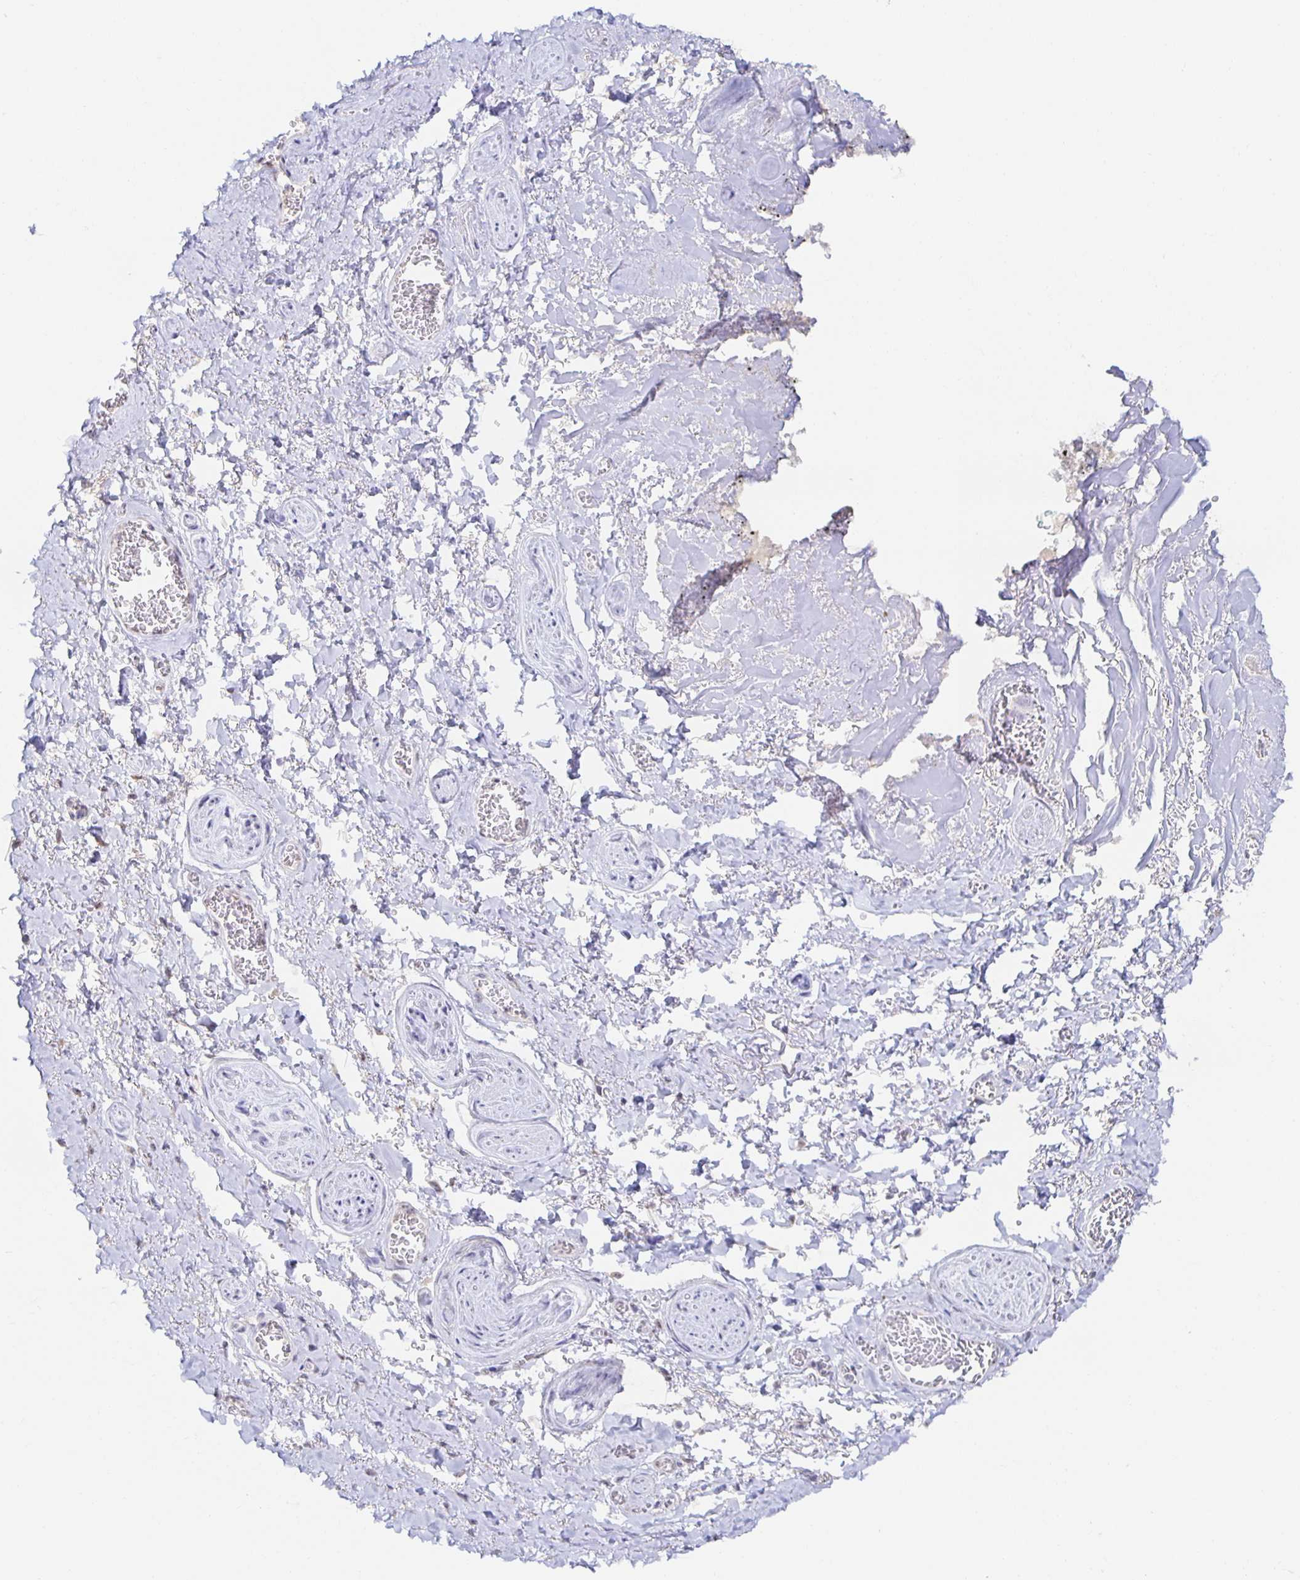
{"staining": {"intensity": "negative", "quantity": "none", "location": "none"}, "tissue": "adipose tissue", "cell_type": "Adipocytes", "image_type": "normal", "snomed": [{"axis": "morphology", "description": "Normal tissue, NOS"}, {"axis": "topography", "description": "Vulva"}, {"axis": "topography", "description": "Peripheral nerve tissue"}], "caption": "Histopathology image shows no significant protein positivity in adipocytes of benign adipose tissue.", "gene": "BAD", "patient": {"sex": "female", "age": 66}}